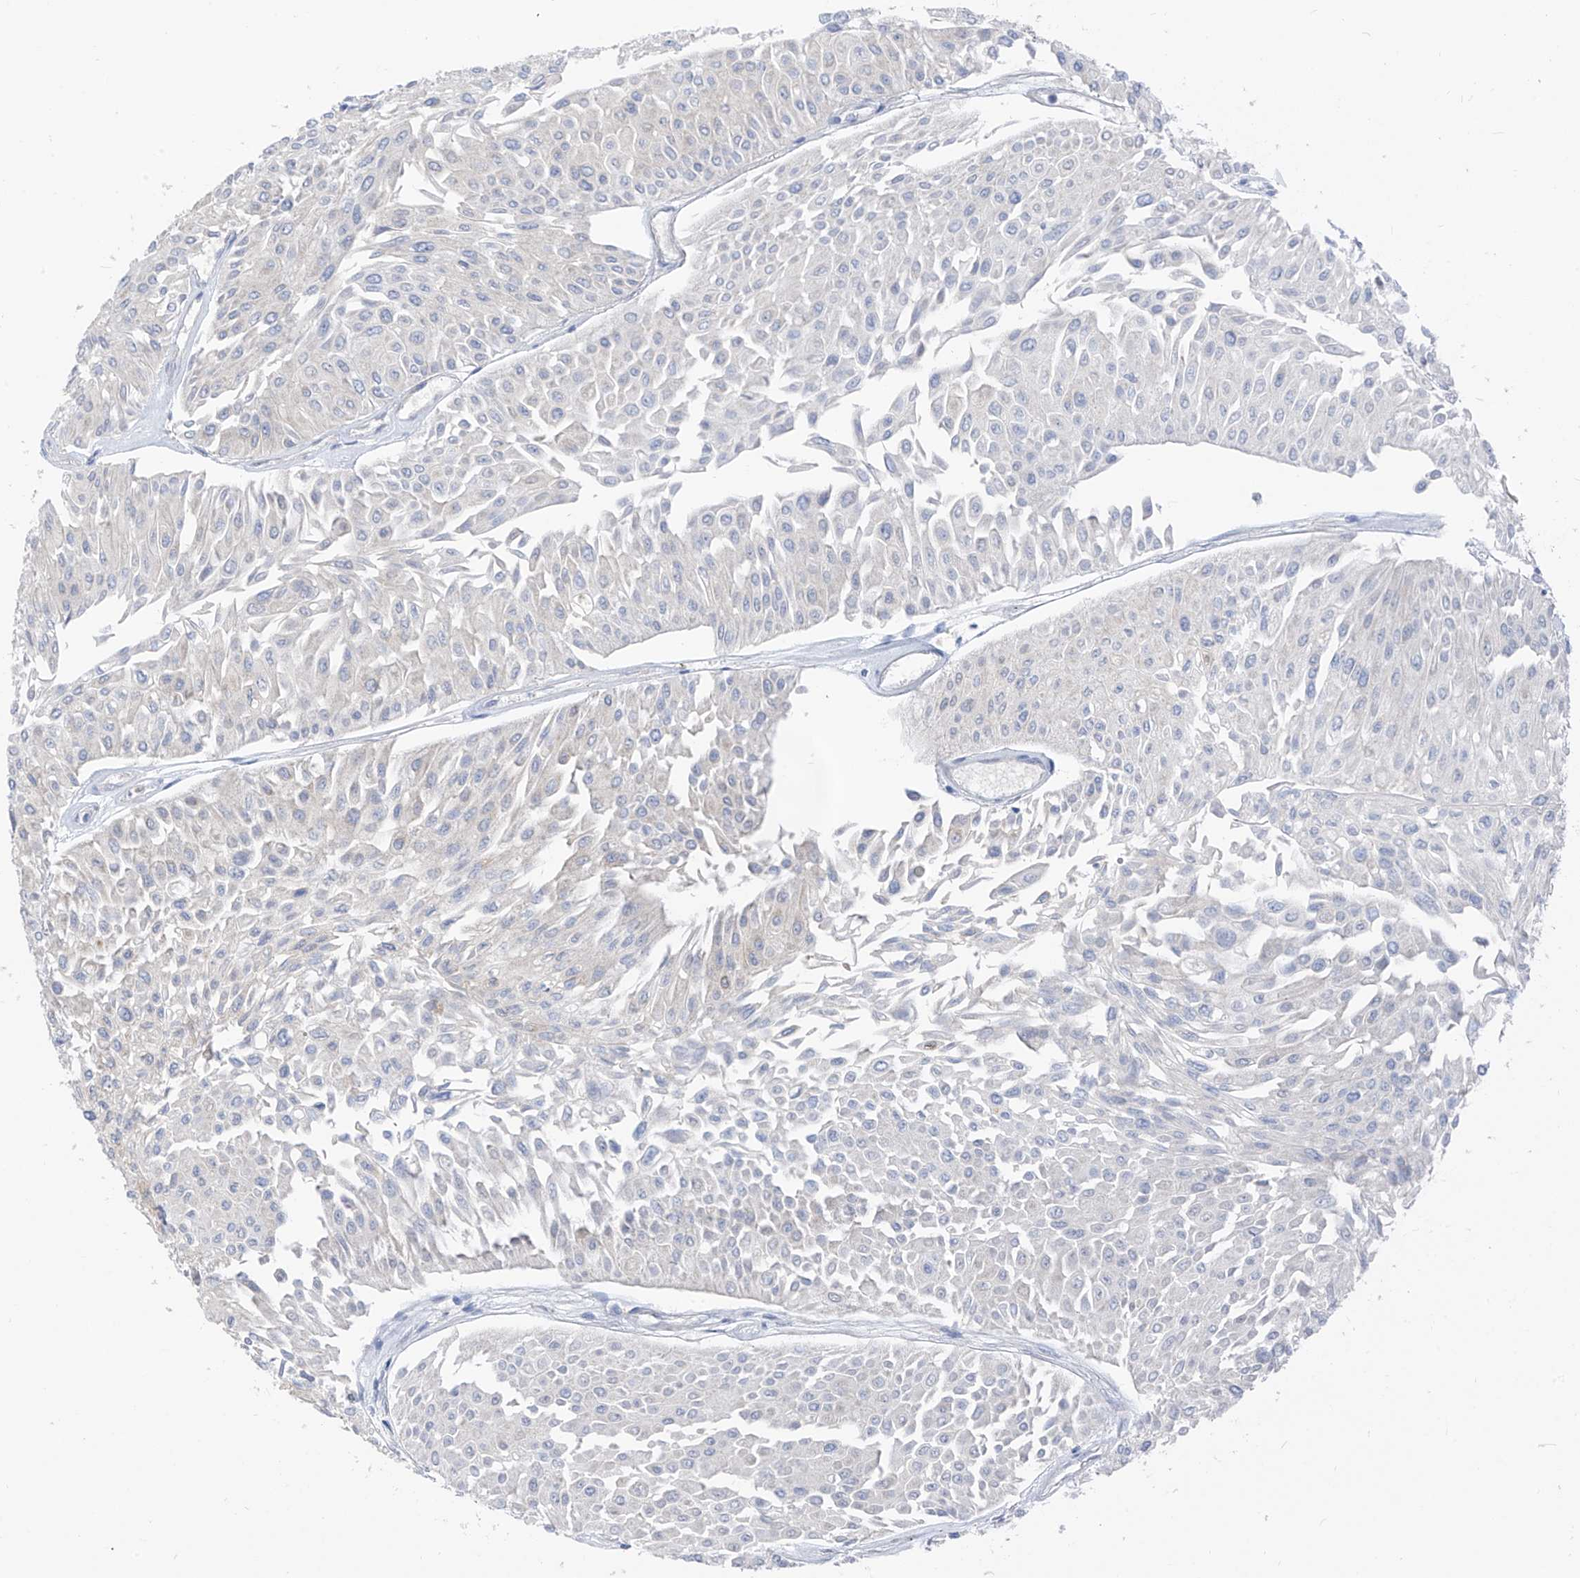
{"staining": {"intensity": "negative", "quantity": "none", "location": "none"}, "tissue": "urothelial cancer", "cell_type": "Tumor cells", "image_type": "cancer", "snomed": [{"axis": "morphology", "description": "Urothelial carcinoma, Low grade"}, {"axis": "topography", "description": "Urinary bladder"}], "caption": "Immunohistochemical staining of urothelial cancer reveals no significant positivity in tumor cells.", "gene": "LDAH", "patient": {"sex": "male", "age": 67}}